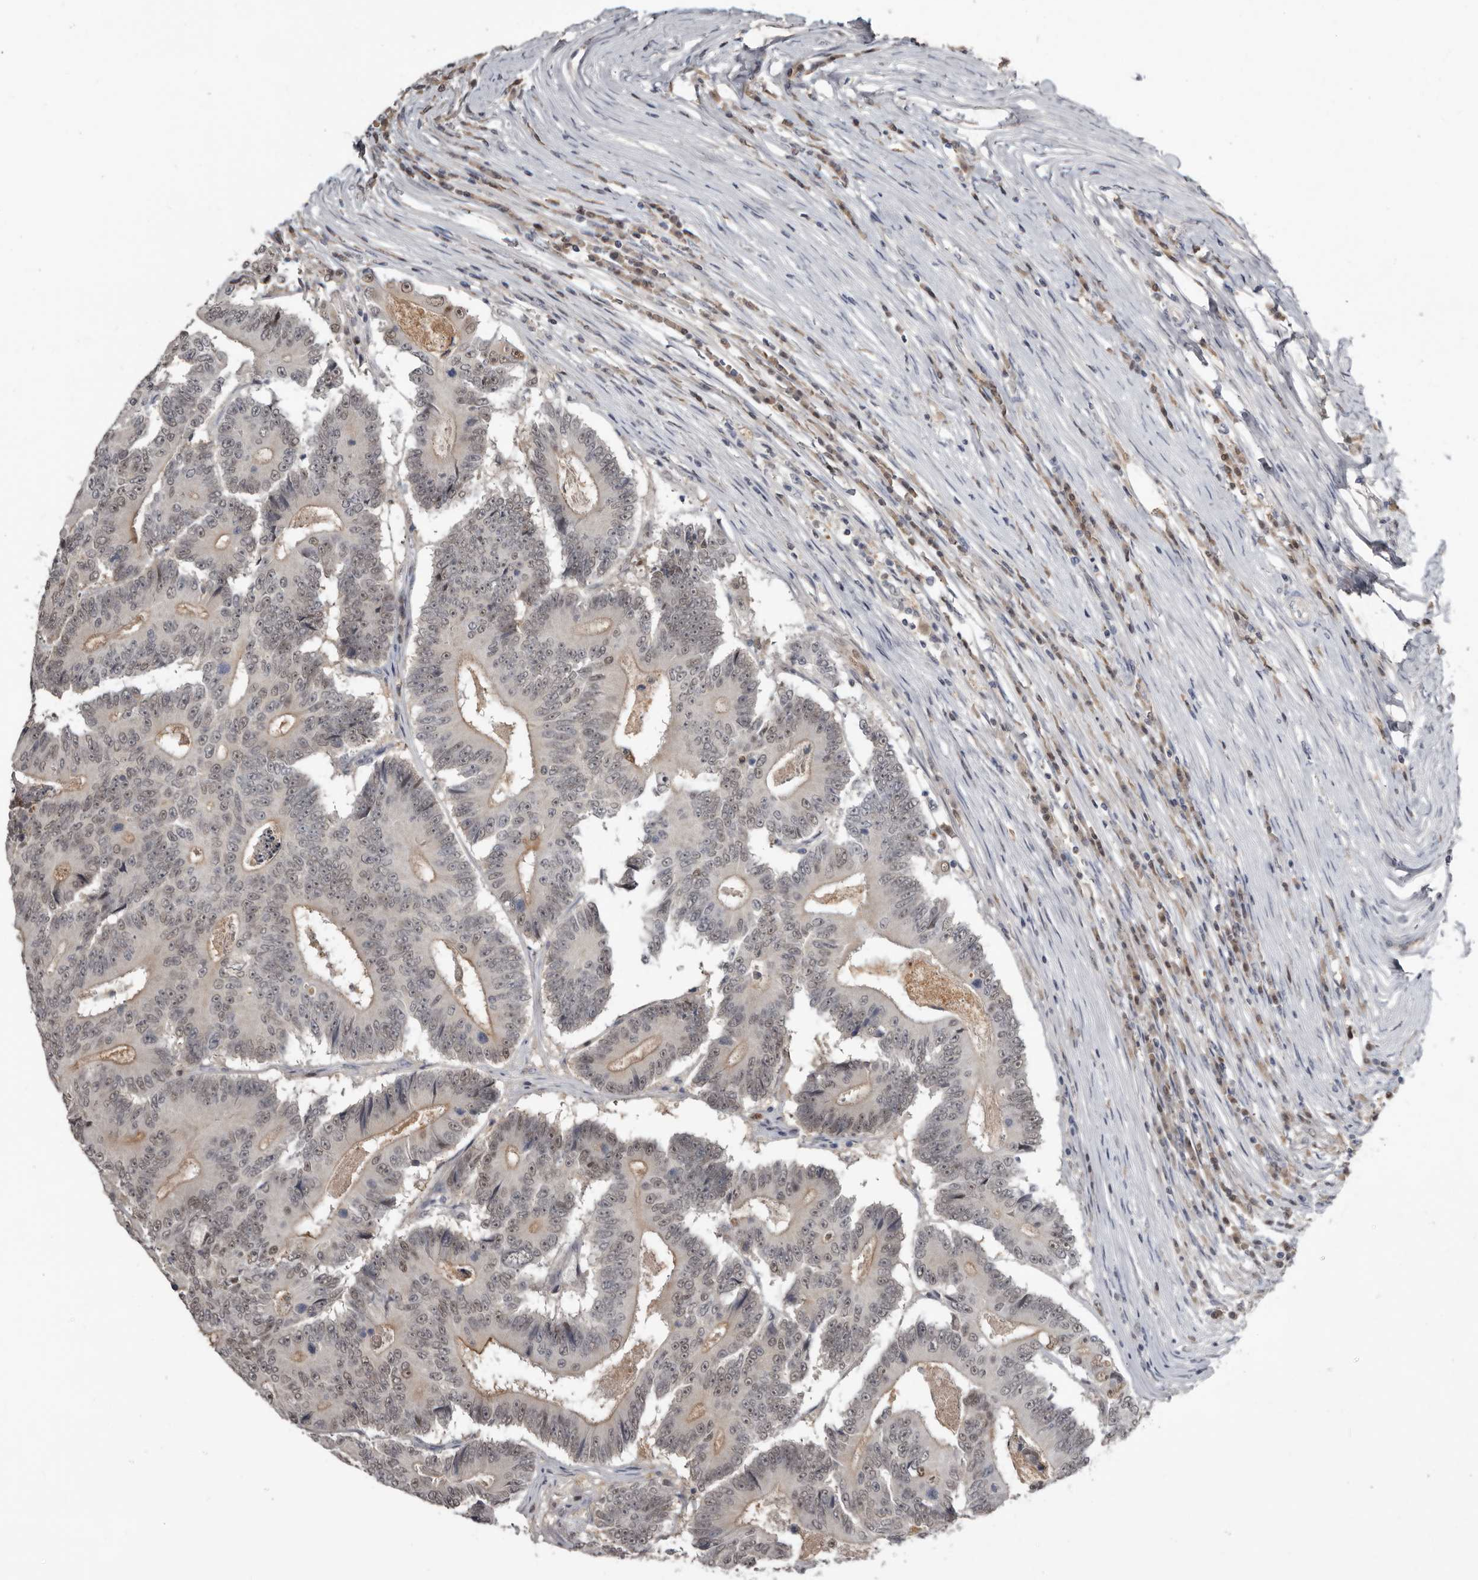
{"staining": {"intensity": "weak", "quantity": "25%-75%", "location": "nuclear"}, "tissue": "colorectal cancer", "cell_type": "Tumor cells", "image_type": "cancer", "snomed": [{"axis": "morphology", "description": "Adenocarcinoma, NOS"}, {"axis": "topography", "description": "Colon"}], "caption": "Colorectal cancer stained with a brown dye shows weak nuclear positive staining in approximately 25%-75% of tumor cells.", "gene": "RBKS", "patient": {"sex": "male", "age": 83}}